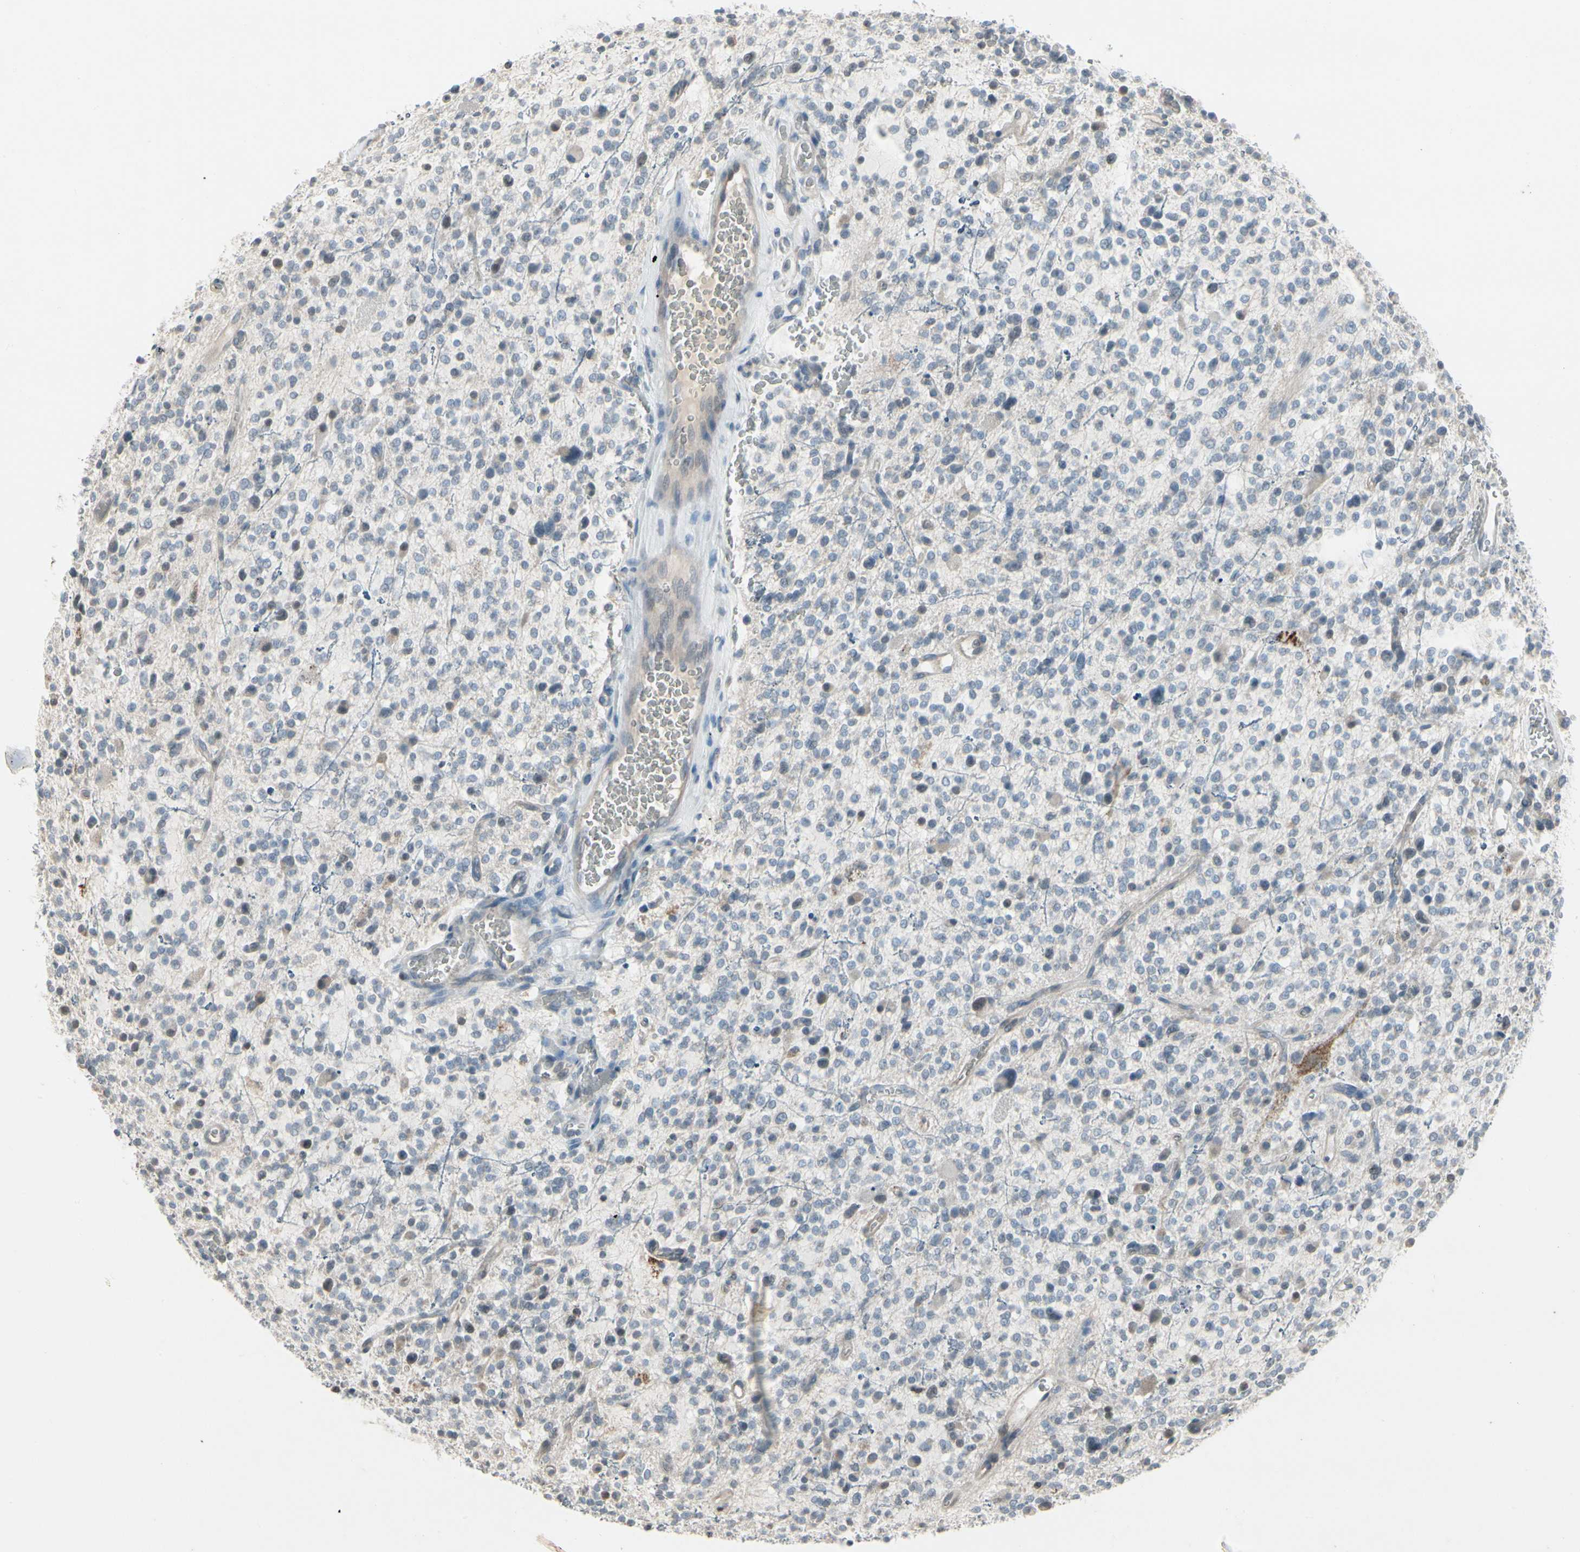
{"staining": {"intensity": "negative", "quantity": "none", "location": "none"}, "tissue": "glioma", "cell_type": "Tumor cells", "image_type": "cancer", "snomed": [{"axis": "morphology", "description": "Glioma, malignant, High grade"}, {"axis": "topography", "description": "Brain"}], "caption": "The photomicrograph reveals no significant positivity in tumor cells of high-grade glioma (malignant).", "gene": "ARG2", "patient": {"sex": "male", "age": 48}}